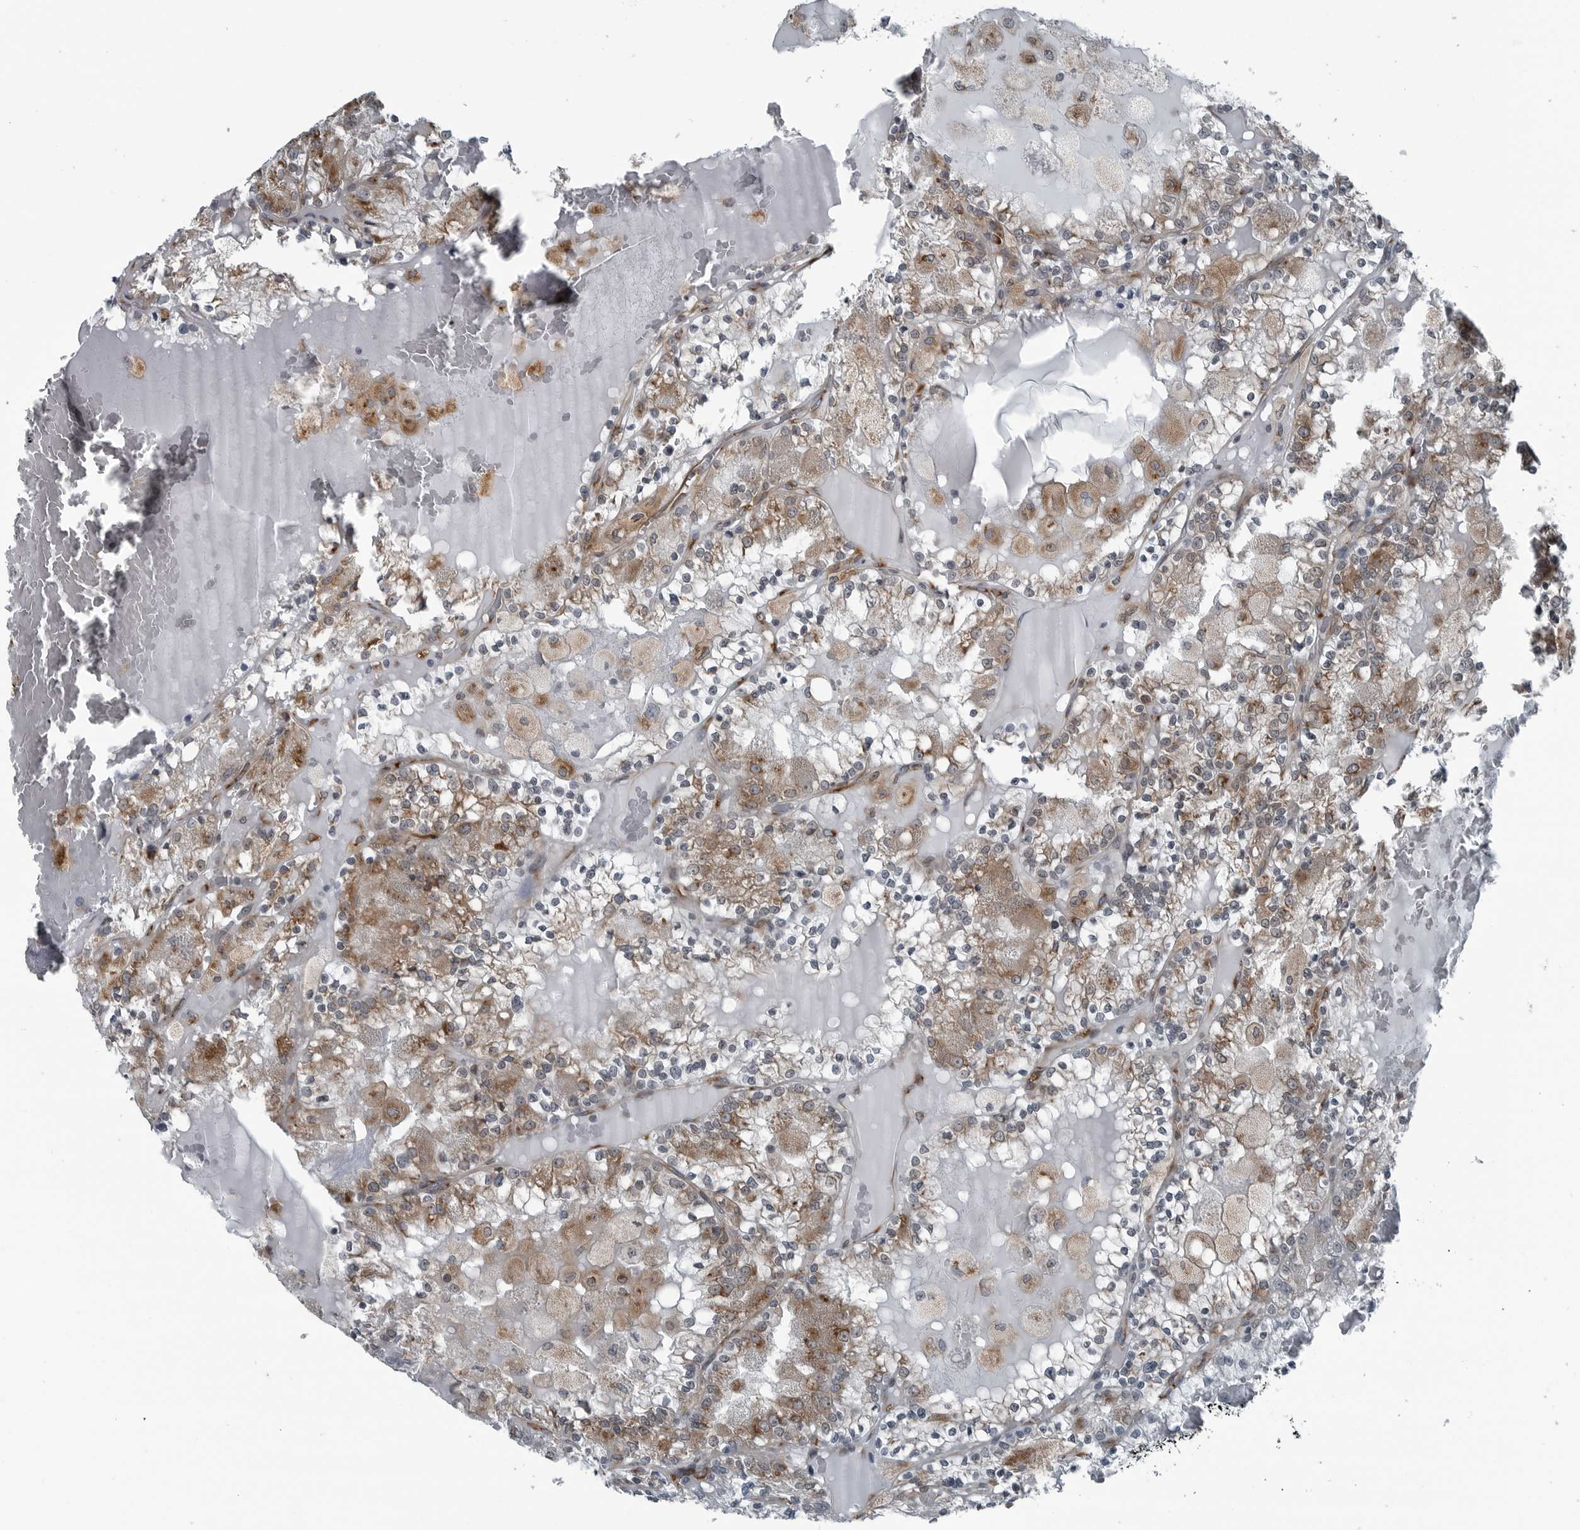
{"staining": {"intensity": "moderate", "quantity": "25%-75%", "location": "cytoplasmic/membranous"}, "tissue": "renal cancer", "cell_type": "Tumor cells", "image_type": "cancer", "snomed": [{"axis": "morphology", "description": "Adenocarcinoma, NOS"}, {"axis": "topography", "description": "Kidney"}], "caption": "About 25%-75% of tumor cells in renal cancer reveal moderate cytoplasmic/membranous protein expression as visualized by brown immunohistochemical staining.", "gene": "CEP85", "patient": {"sex": "female", "age": 56}}